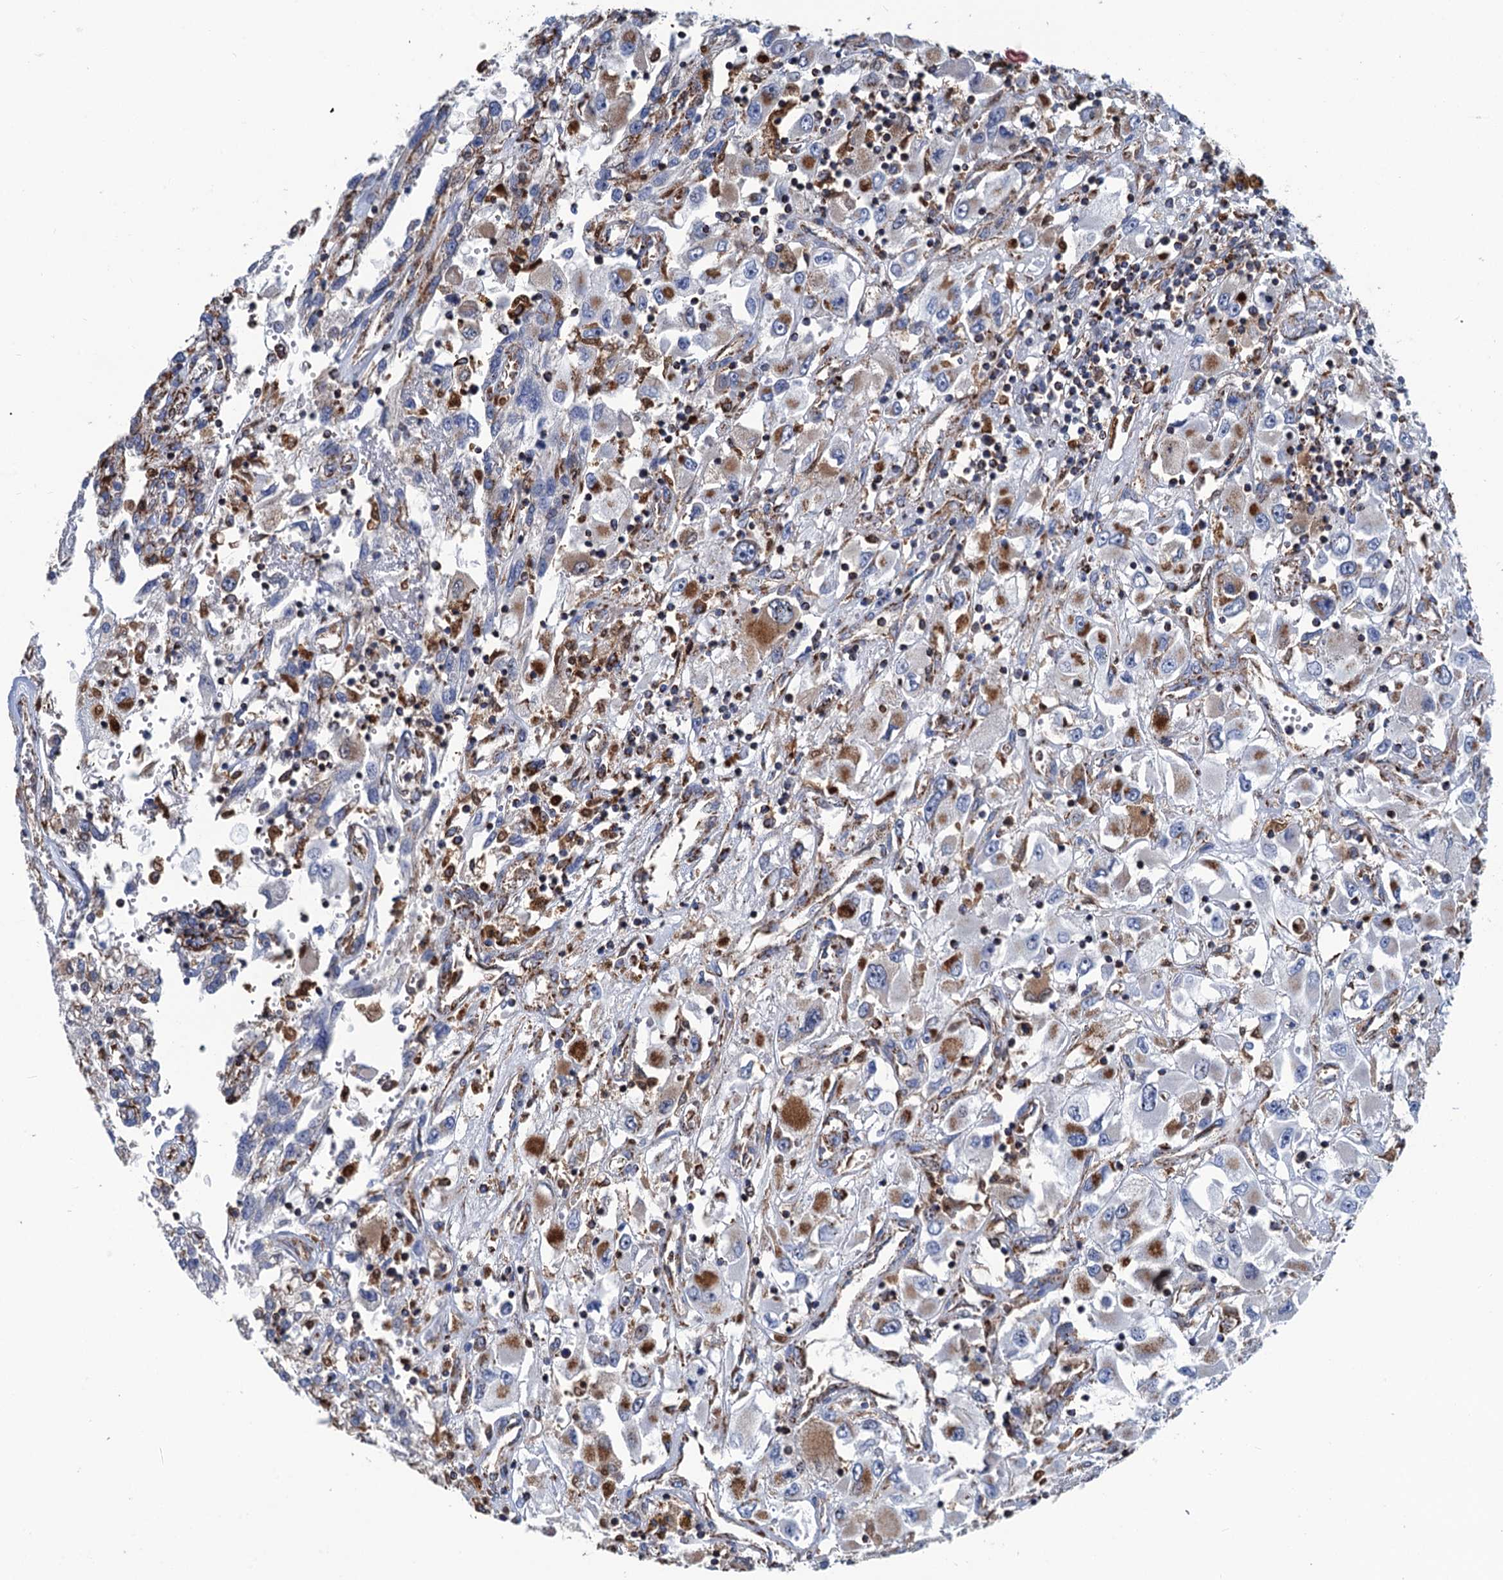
{"staining": {"intensity": "moderate", "quantity": "25%-75%", "location": "cytoplasmic/membranous"}, "tissue": "renal cancer", "cell_type": "Tumor cells", "image_type": "cancer", "snomed": [{"axis": "morphology", "description": "Adenocarcinoma, NOS"}, {"axis": "topography", "description": "Kidney"}], "caption": "Protein staining exhibits moderate cytoplasmic/membranous staining in about 25%-75% of tumor cells in renal cancer (adenocarcinoma).", "gene": "IVD", "patient": {"sex": "female", "age": 52}}